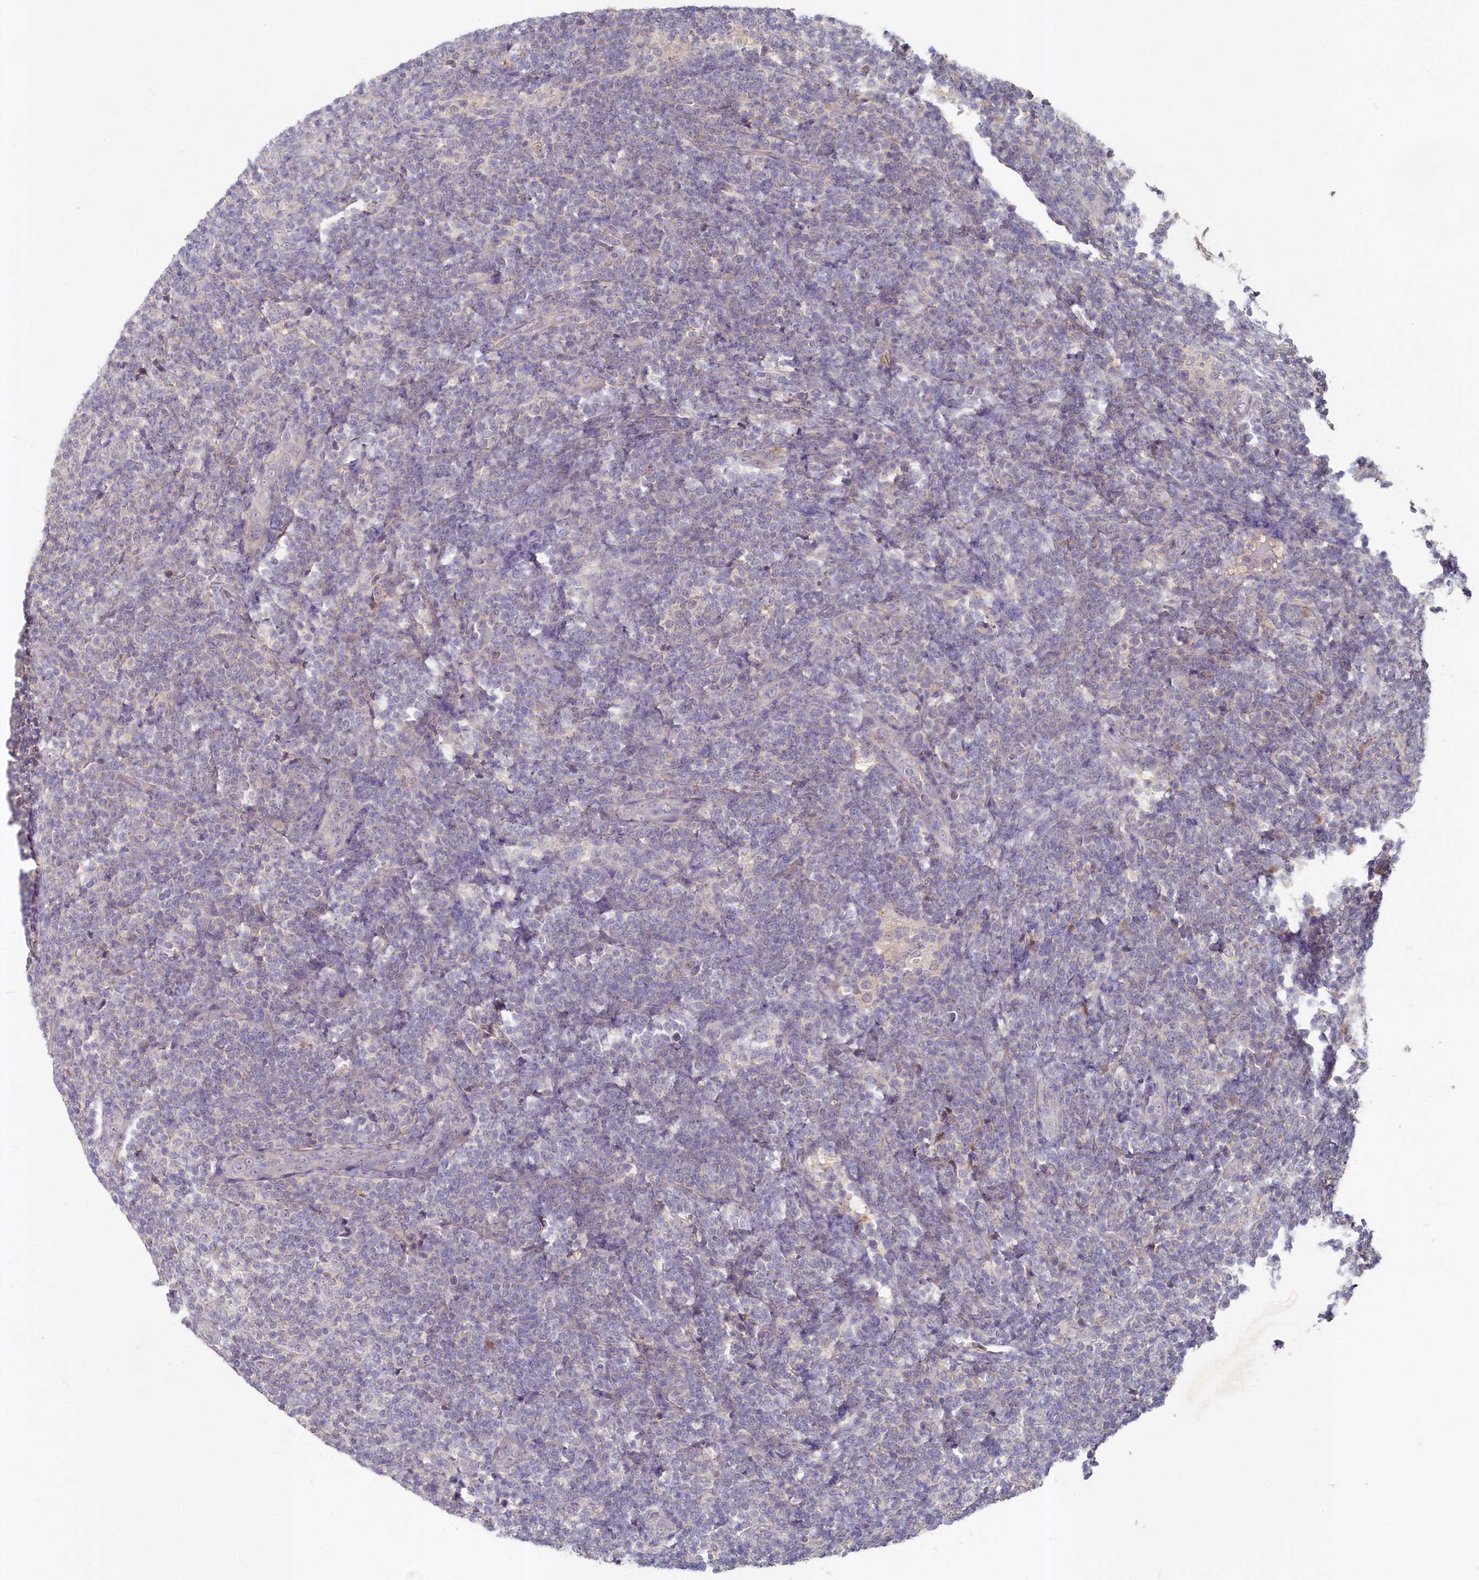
{"staining": {"intensity": "negative", "quantity": "none", "location": "none"}, "tissue": "lymphoma", "cell_type": "Tumor cells", "image_type": "cancer", "snomed": [{"axis": "morphology", "description": "Malignant lymphoma, non-Hodgkin's type, Low grade"}, {"axis": "topography", "description": "Lymph node"}], "caption": "High power microscopy micrograph of an immunohistochemistry image of lymphoma, revealing no significant expression in tumor cells.", "gene": "HERC3", "patient": {"sex": "male", "age": 66}}